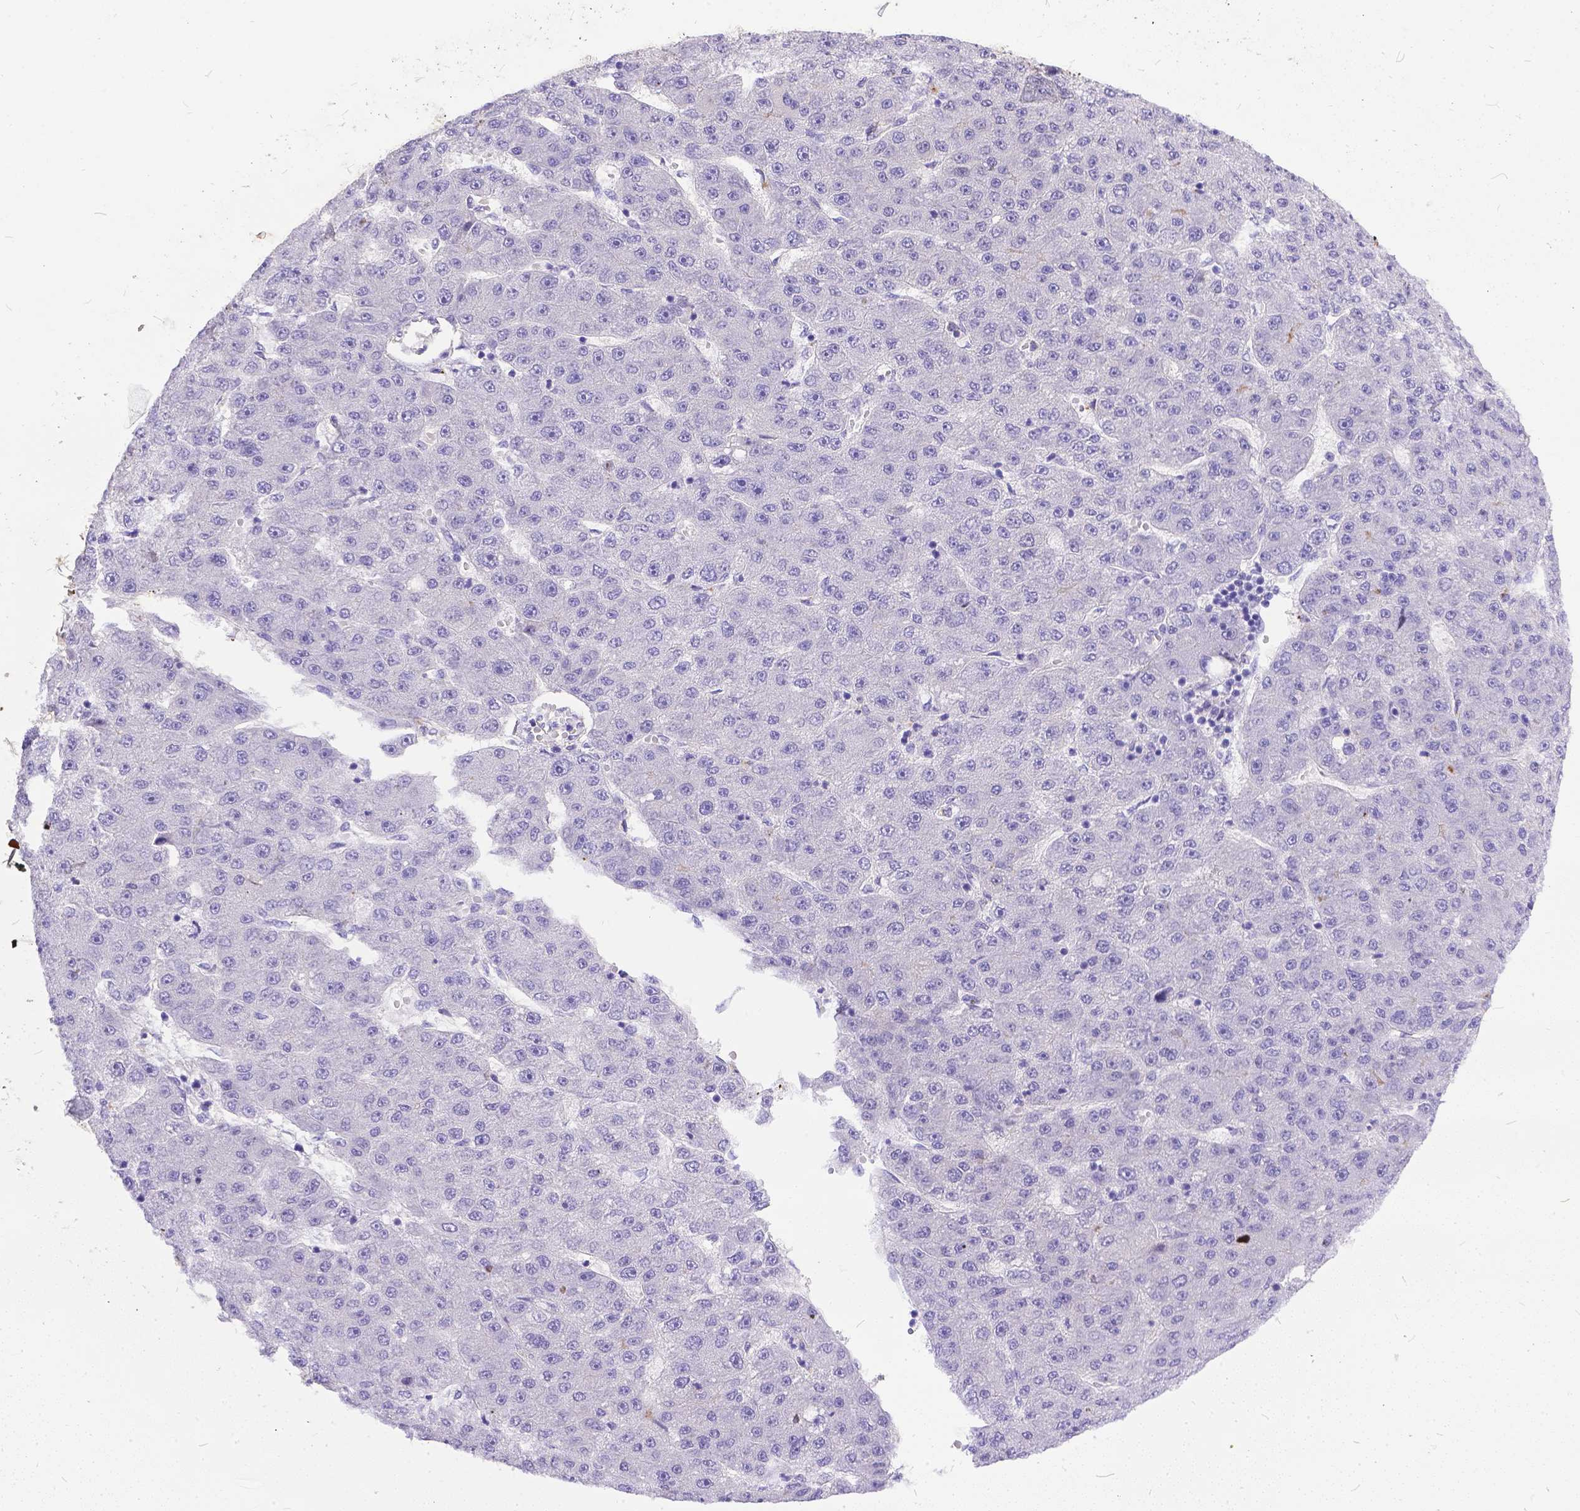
{"staining": {"intensity": "negative", "quantity": "none", "location": "none"}, "tissue": "liver cancer", "cell_type": "Tumor cells", "image_type": "cancer", "snomed": [{"axis": "morphology", "description": "Carcinoma, Hepatocellular, NOS"}, {"axis": "topography", "description": "Liver"}], "caption": "Immunohistochemistry (IHC) of liver hepatocellular carcinoma reveals no expression in tumor cells.", "gene": "DLEC1", "patient": {"sex": "male", "age": 67}}